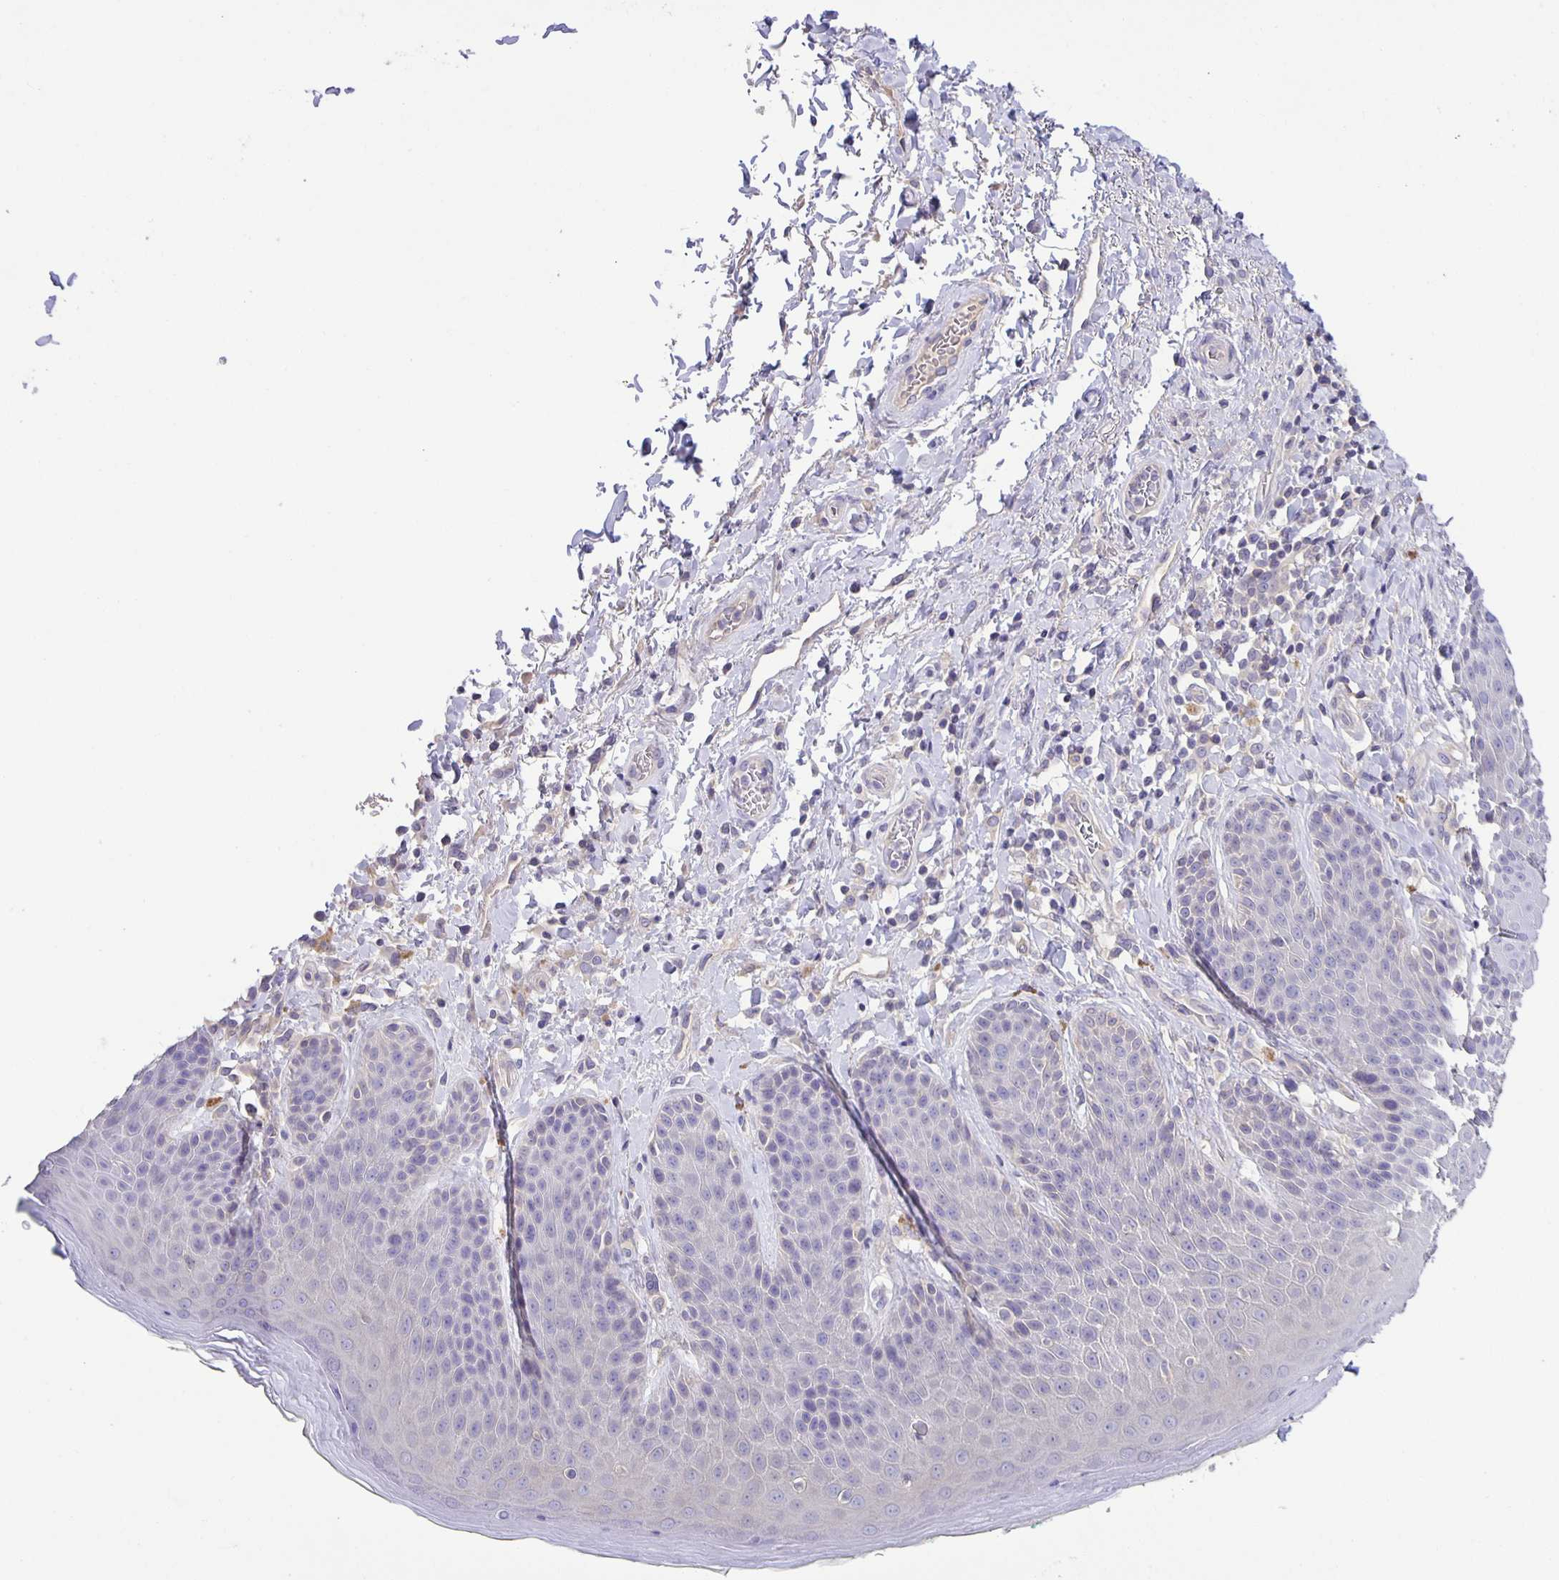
{"staining": {"intensity": "negative", "quantity": "none", "location": "none"}, "tissue": "skin", "cell_type": "Epidermal cells", "image_type": "normal", "snomed": [{"axis": "morphology", "description": "Normal tissue, NOS"}, {"axis": "topography", "description": "Anal"}, {"axis": "topography", "description": "Peripheral nerve tissue"}], "caption": "Benign skin was stained to show a protein in brown. There is no significant expression in epidermal cells.", "gene": "PTPN3", "patient": {"sex": "male", "age": 51}}